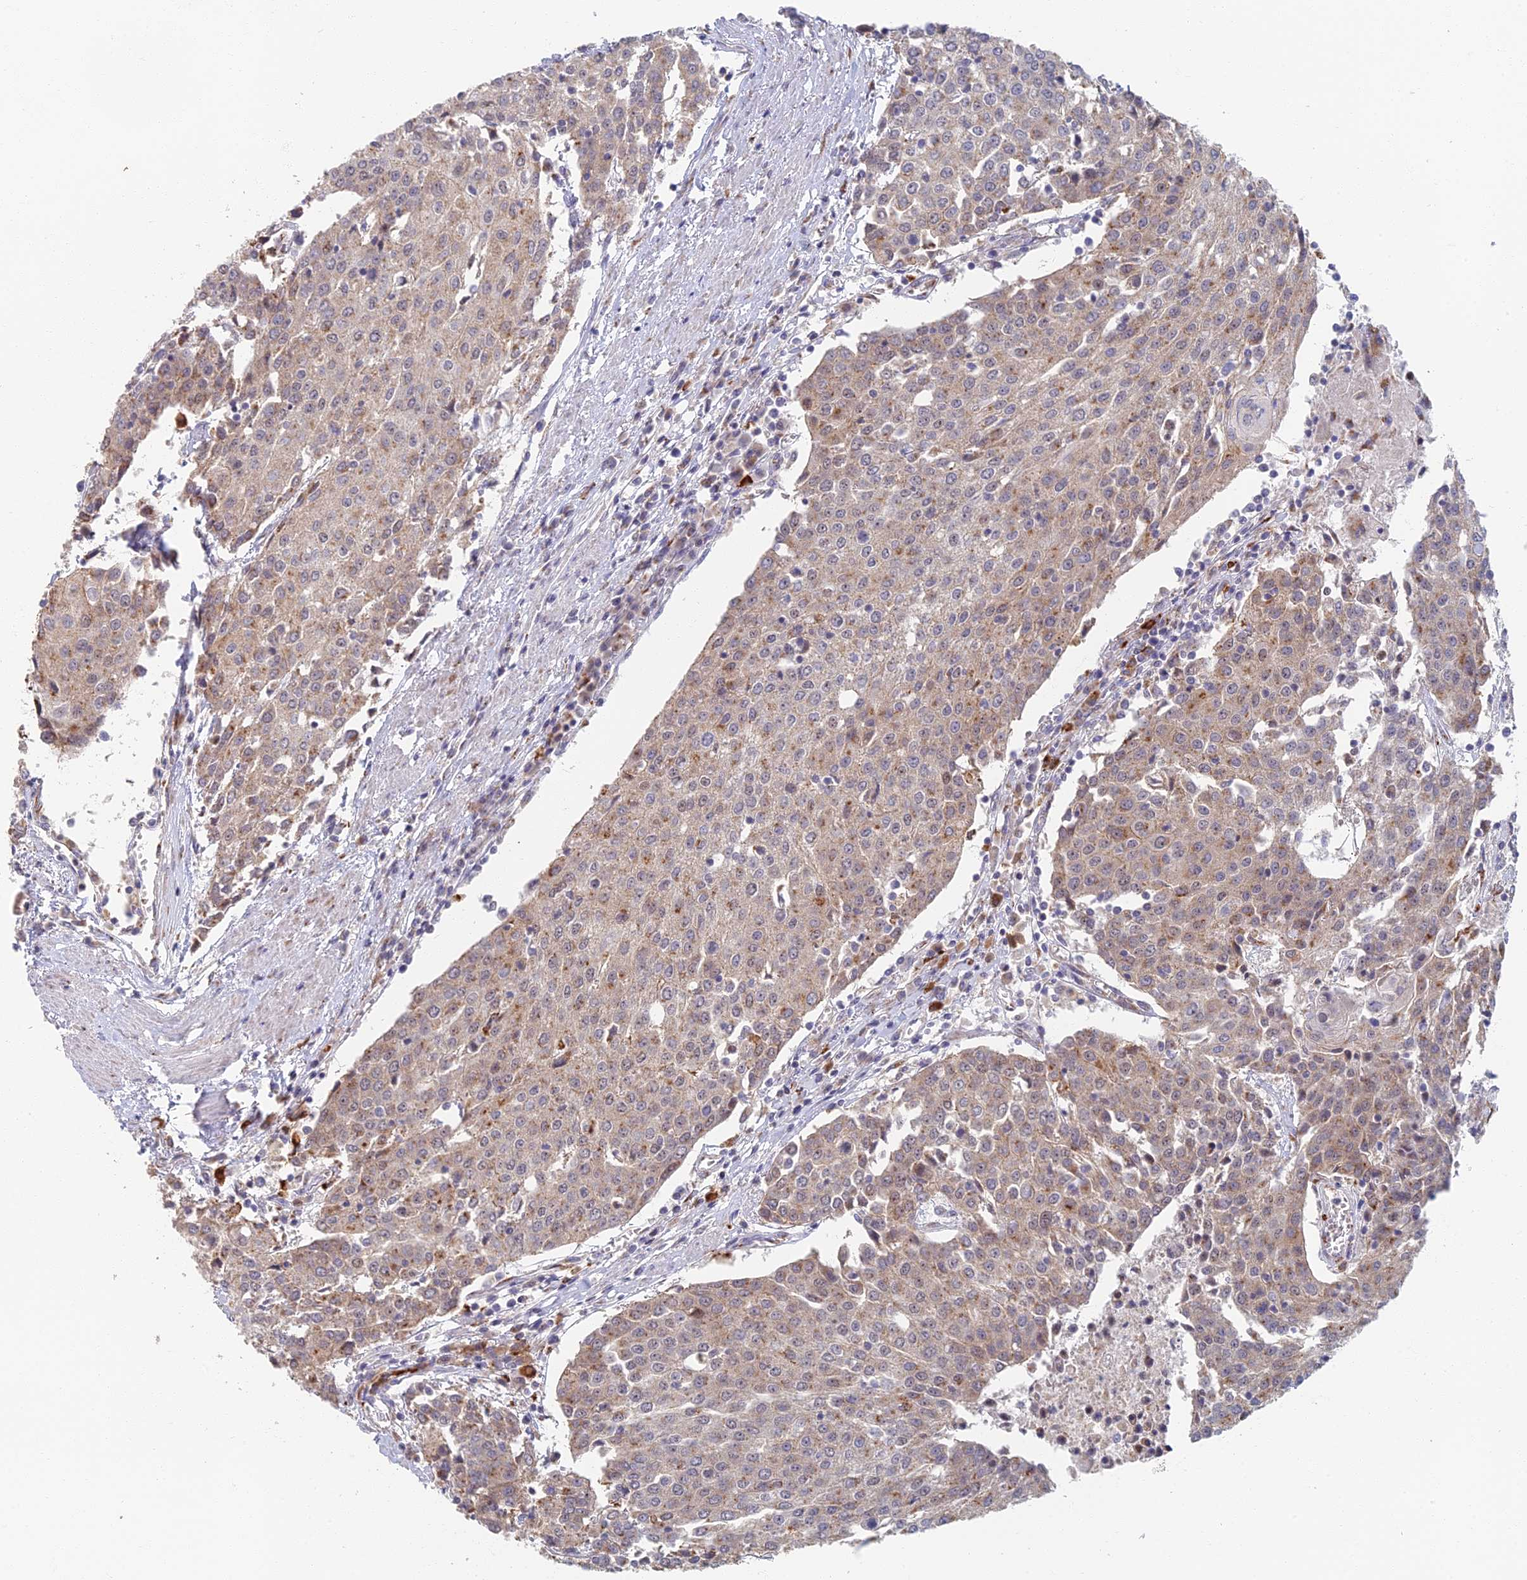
{"staining": {"intensity": "weak", "quantity": ">75%", "location": "cytoplasmic/membranous"}, "tissue": "urothelial cancer", "cell_type": "Tumor cells", "image_type": "cancer", "snomed": [{"axis": "morphology", "description": "Urothelial carcinoma, High grade"}, {"axis": "topography", "description": "Urinary bladder"}], "caption": "A photomicrograph of urothelial carcinoma (high-grade) stained for a protein reveals weak cytoplasmic/membranous brown staining in tumor cells. (brown staining indicates protein expression, while blue staining denotes nuclei).", "gene": "GPATCH1", "patient": {"sex": "female", "age": 85}}